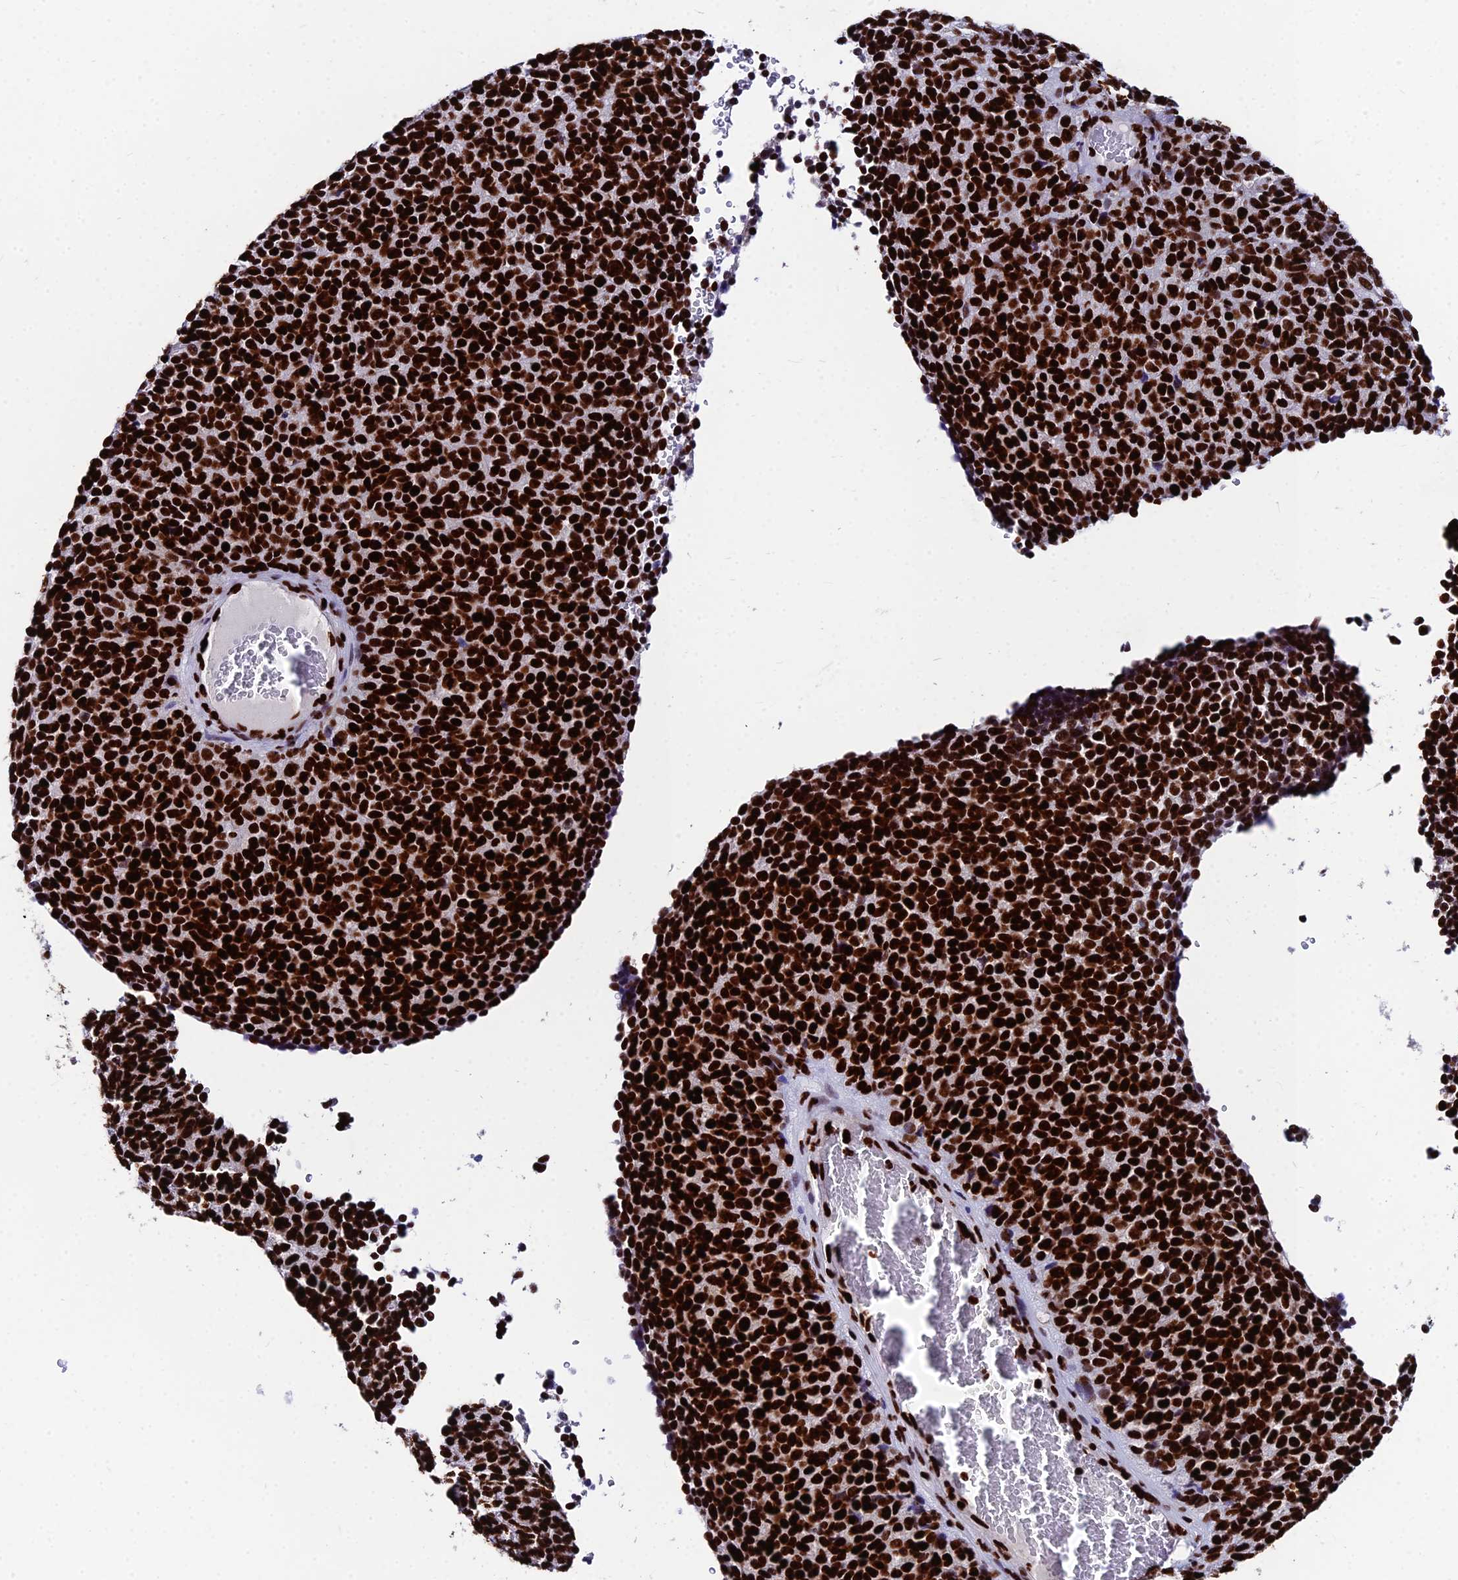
{"staining": {"intensity": "strong", "quantity": ">75%", "location": "nuclear"}, "tissue": "melanoma", "cell_type": "Tumor cells", "image_type": "cancer", "snomed": [{"axis": "morphology", "description": "Malignant melanoma, Metastatic site"}, {"axis": "topography", "description": "Brain"}], "caption": "A high-resolution image shows IHC staining of malignant melanoma (metastatic site), which exhibits strong nuclear positivity in about >75% of tumor cells.", "gene": "HNRNPH1", "patient": {"sex": "female", "age": 56}}